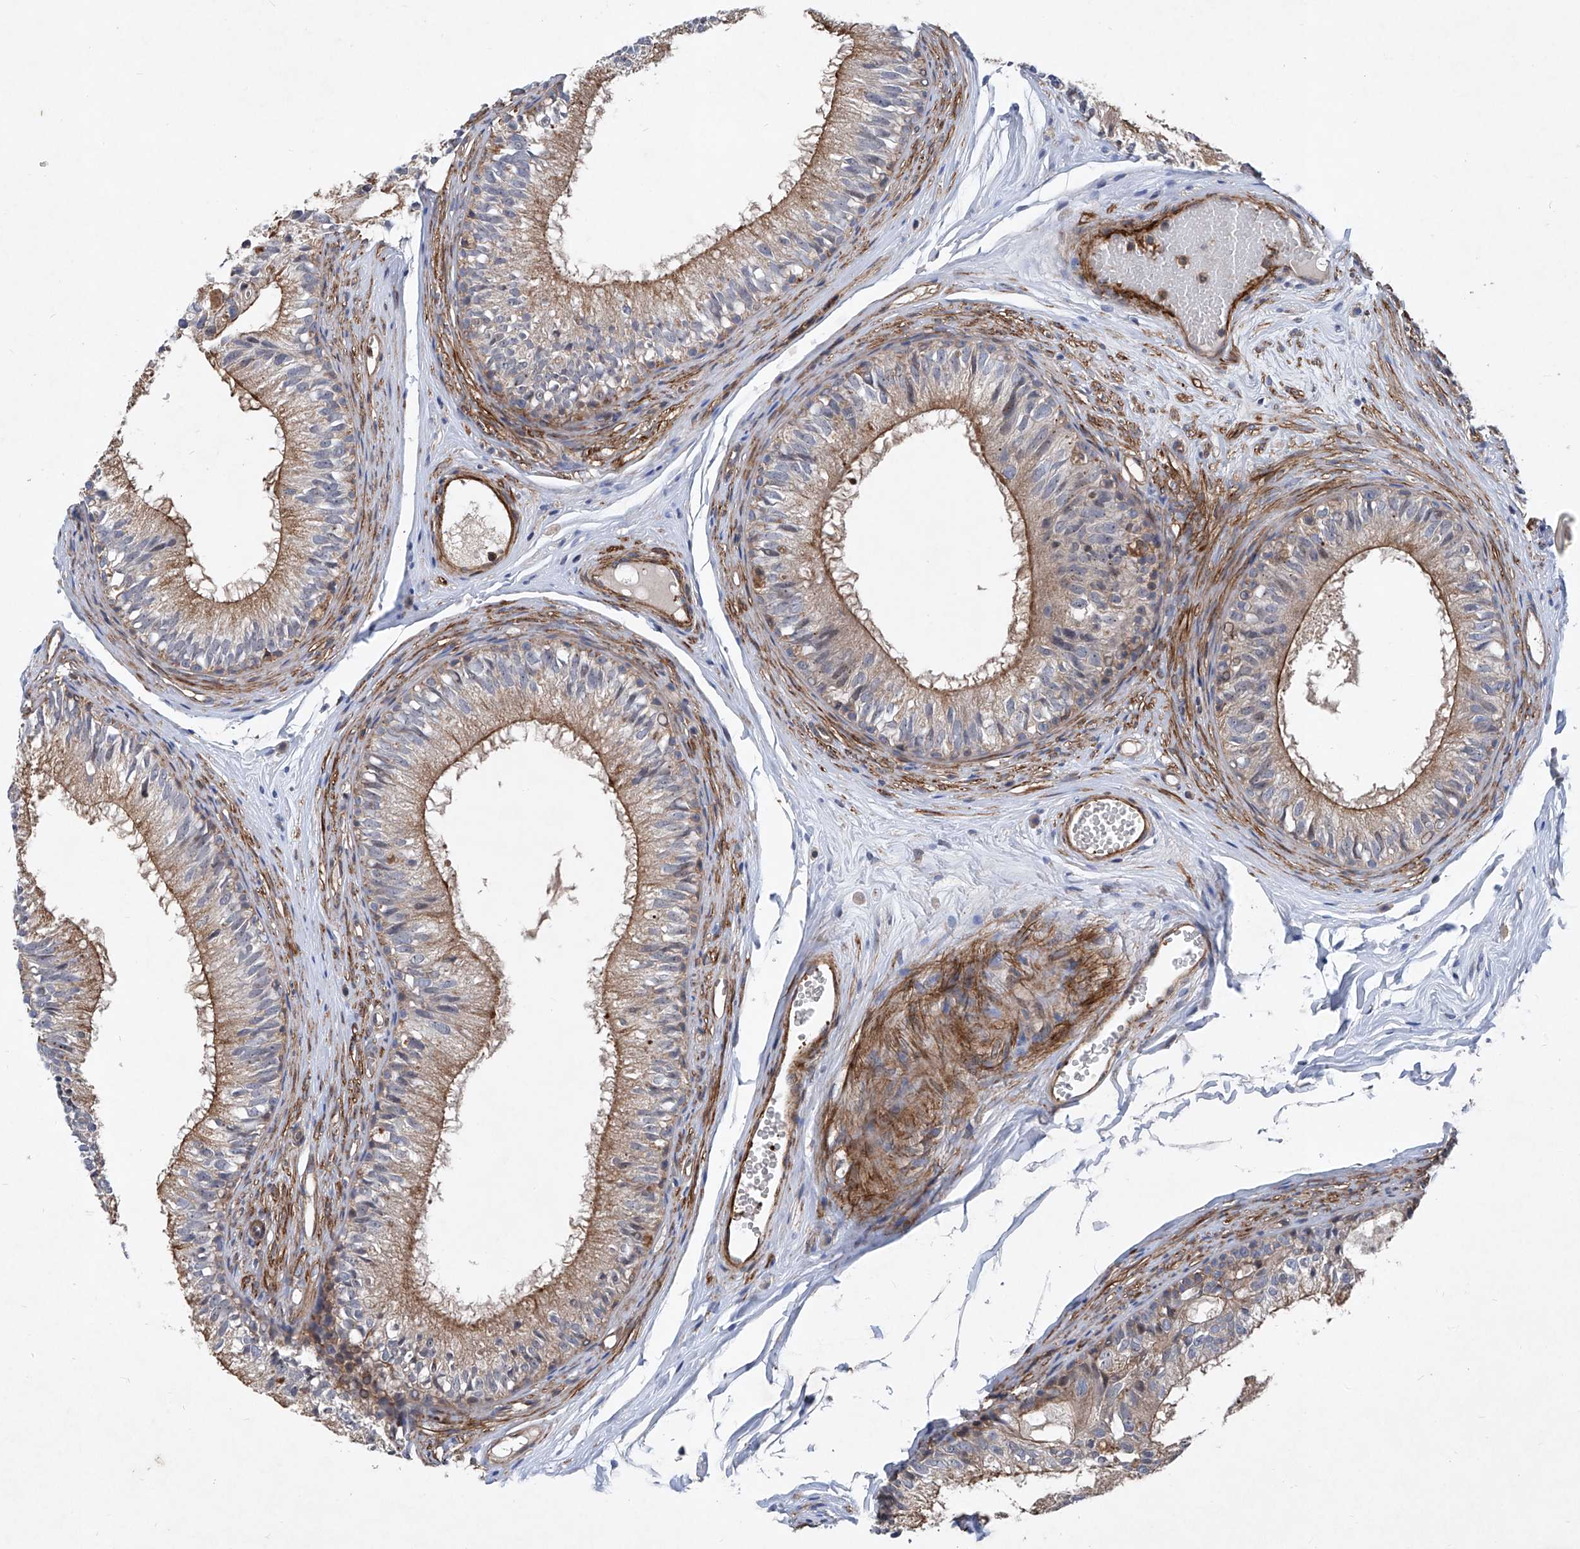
{"staining": {"intensity": "moderate", "quantity": "<25%", "location": "cytoplasmic/membranous"}, "tissue": "epididymis", "cell_type": "Glandular cells", "image_type": "normal", "snomed": [{"axis": "morphology", "description": "Normal tissue, NOS"}, {"axis": "morphology", "description": "Seminoma in situ"}, {"axis": "topography", "description": "Testis"}, {"axis": "topography", "description": "Epididymis"}], "caption": "Immunohistochemical staining of normal human epididymis displays moderate cytoplasmic/membranous protein staining in approximately <25% of glandular cells. (Stains: DAB (3,3'-diaminobenzidine) in brown, nuclei in blue, Microscopy: brightfield microscopy at high magnification).", "gene": "NT5C3A", "patient": {"sex": "male", "age": 28}}